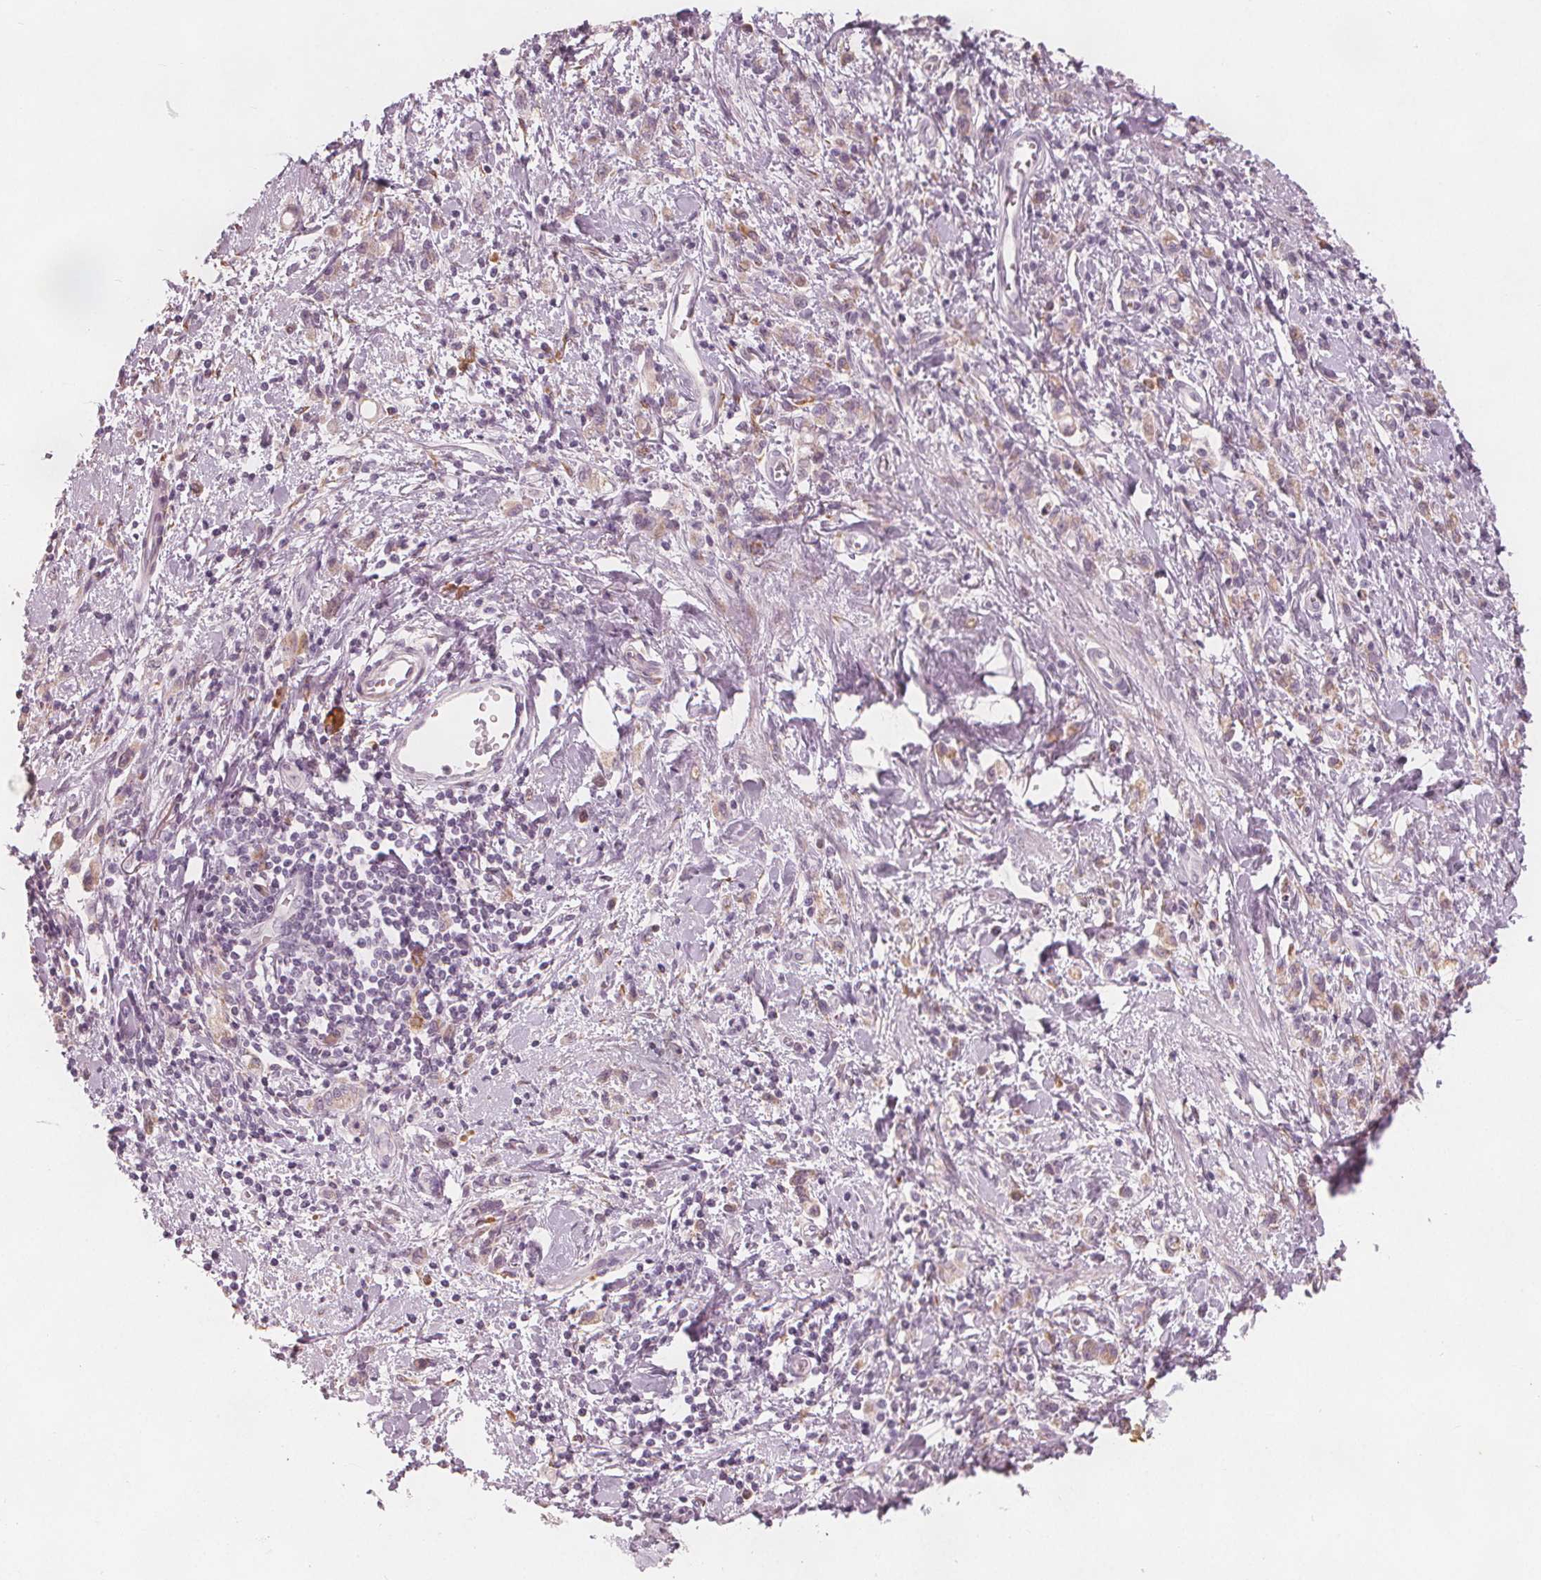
{"staining": {"intensity": "weak", "quantity": "<25%", "location": "cytoplasmic/membranous"}, "tissue": "stomach cancer", "cell_type": "Tumor cells", "image_type": "cancer", "snomed": [{"axis": "morphology", "description": "Adenocarcinoma, NOS"}, {"axis": "topography", "description": "Stomach"}], "caption": "Human adenocarcinoma (stomach) stained for a protein using immunohistochemistry exhibits no positivity in tumor cells.", "gene": "BRSK1", "patient": {"sex": "male", "age": 77}}